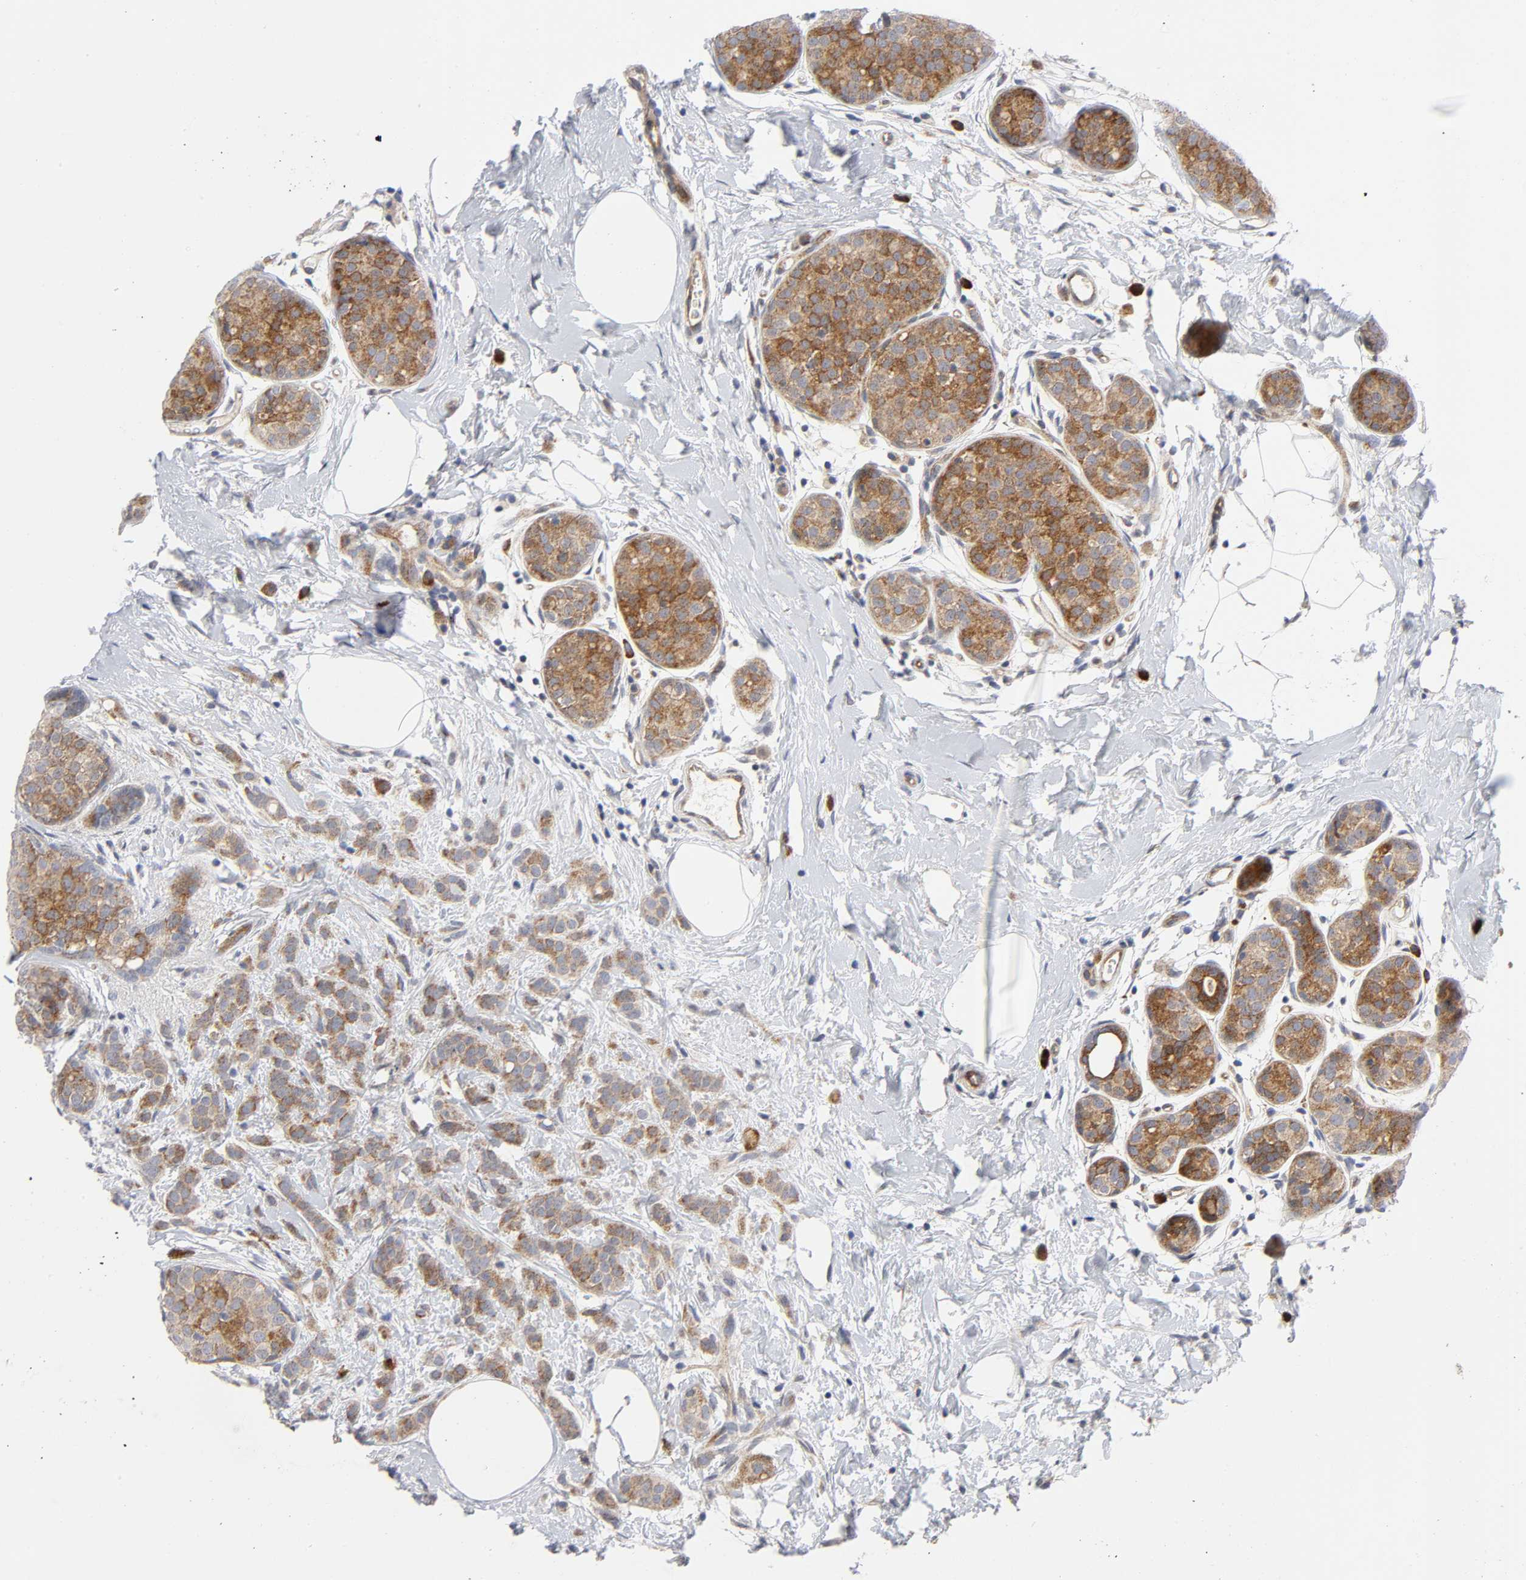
{"staining": {"intensity": "moderate", "quantity": ">75%", "location": "cytoplasmic/membranous"}, "tissue": "breast cancer", "cell_type": "Tumor cells", "image_type": "cancer", "snomed": [{"axis": "morphology", "description": "Lobular carcinoma, in situ"}, {"axis": "morphology", "description": "Lobular carcinoma"}, {"axis": "topography", "description": "Breast"}], "caption": "Human breast lobular carcinoma in situ stained with a brown dye reveals moderate cytoplasmic/membranous positive expression in about >75% of tumor cells.", "gene": "EIF5", "patient": {"sex": "female", "age": 41}}